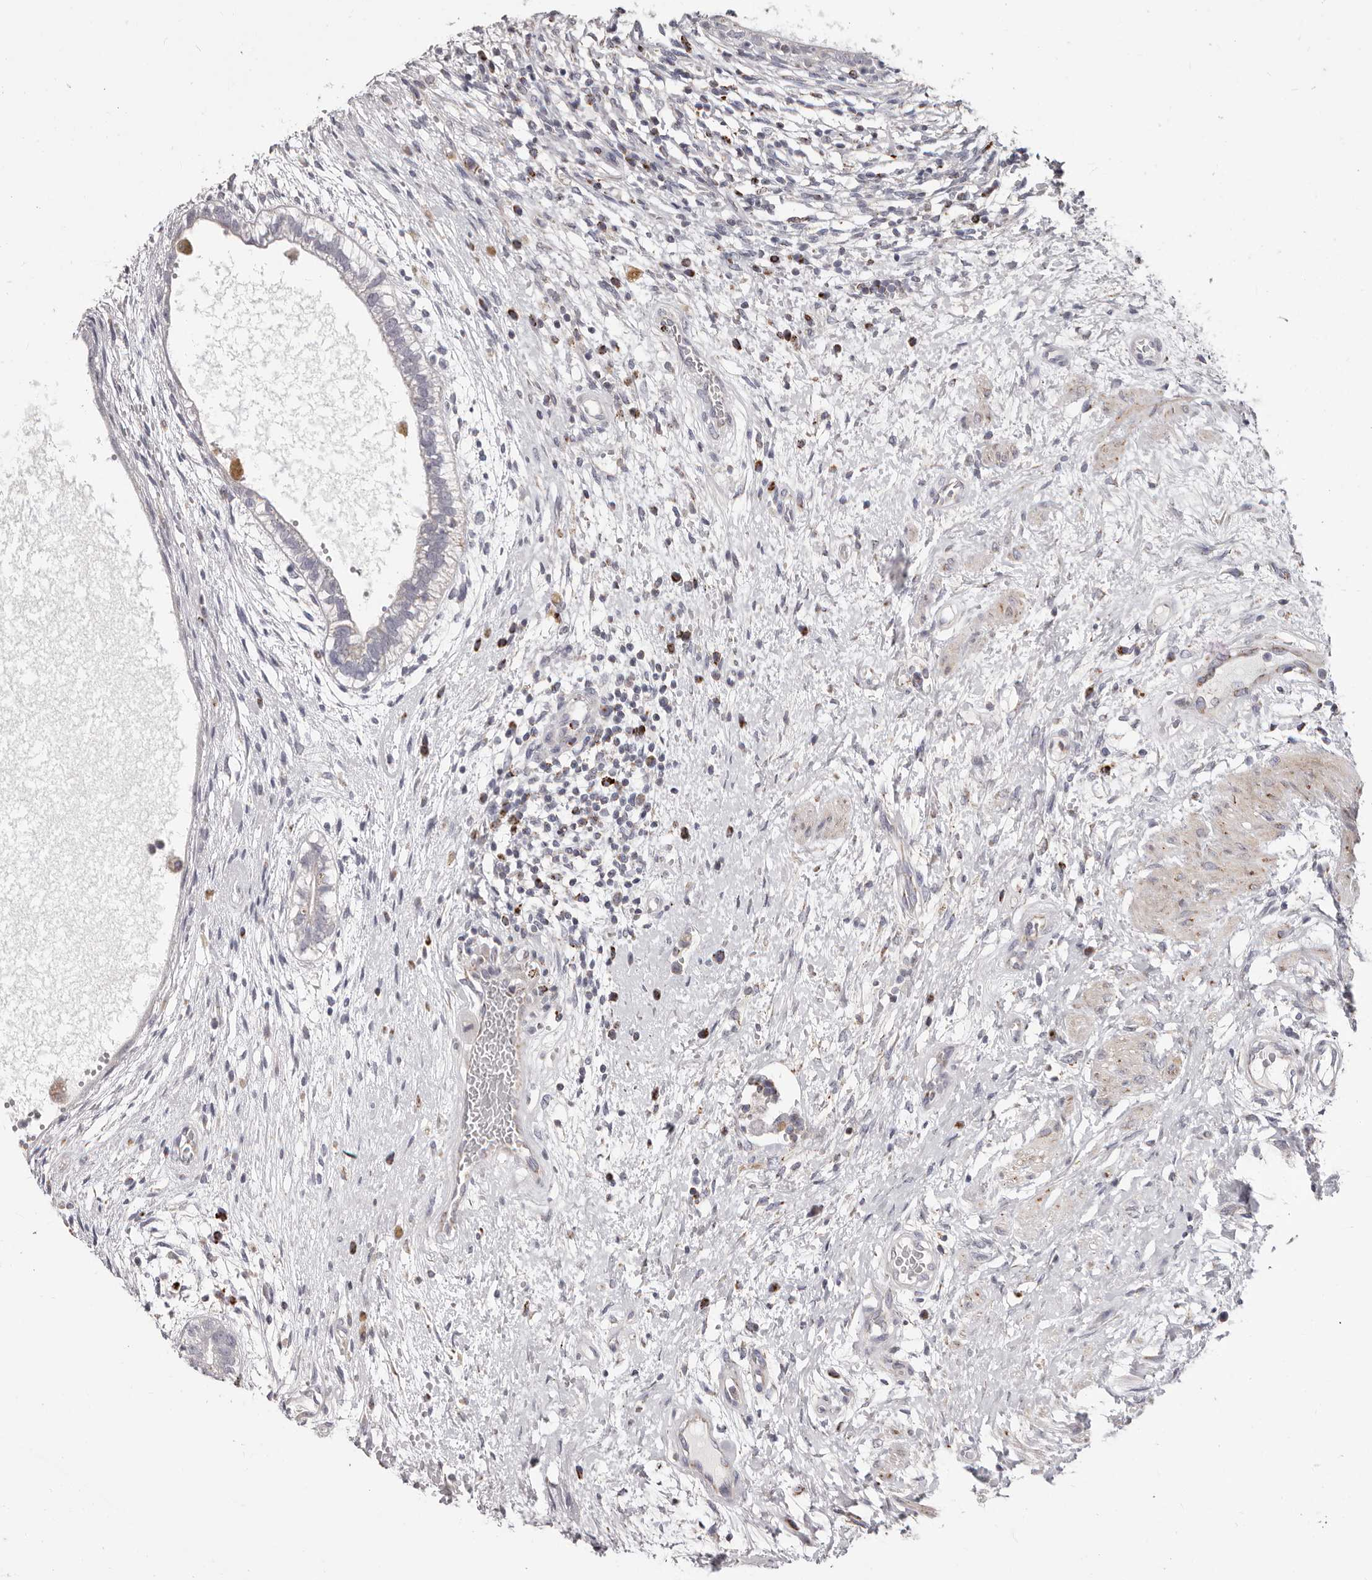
{"staining": {"intensity": "negative", "quantity": "none", "location": "none"}, "tissue": "testis cancer", "cell_type": "Tumor cells", "image_type": "cancer", "snomed": [{"axis": "morphology", "description": "Carcinoma, Embryonal, NOS"}, {"axis": "topography", "description": "Testis"}], "caption": "Testis cancer was stained to show a protein in brown. There is no significant positivity in tumor cells. (Immunohistochemistry, brightfield microscopy, high magnification).", "gene": "PRMT2", "patient": {"sex": "male", "age": 26}}